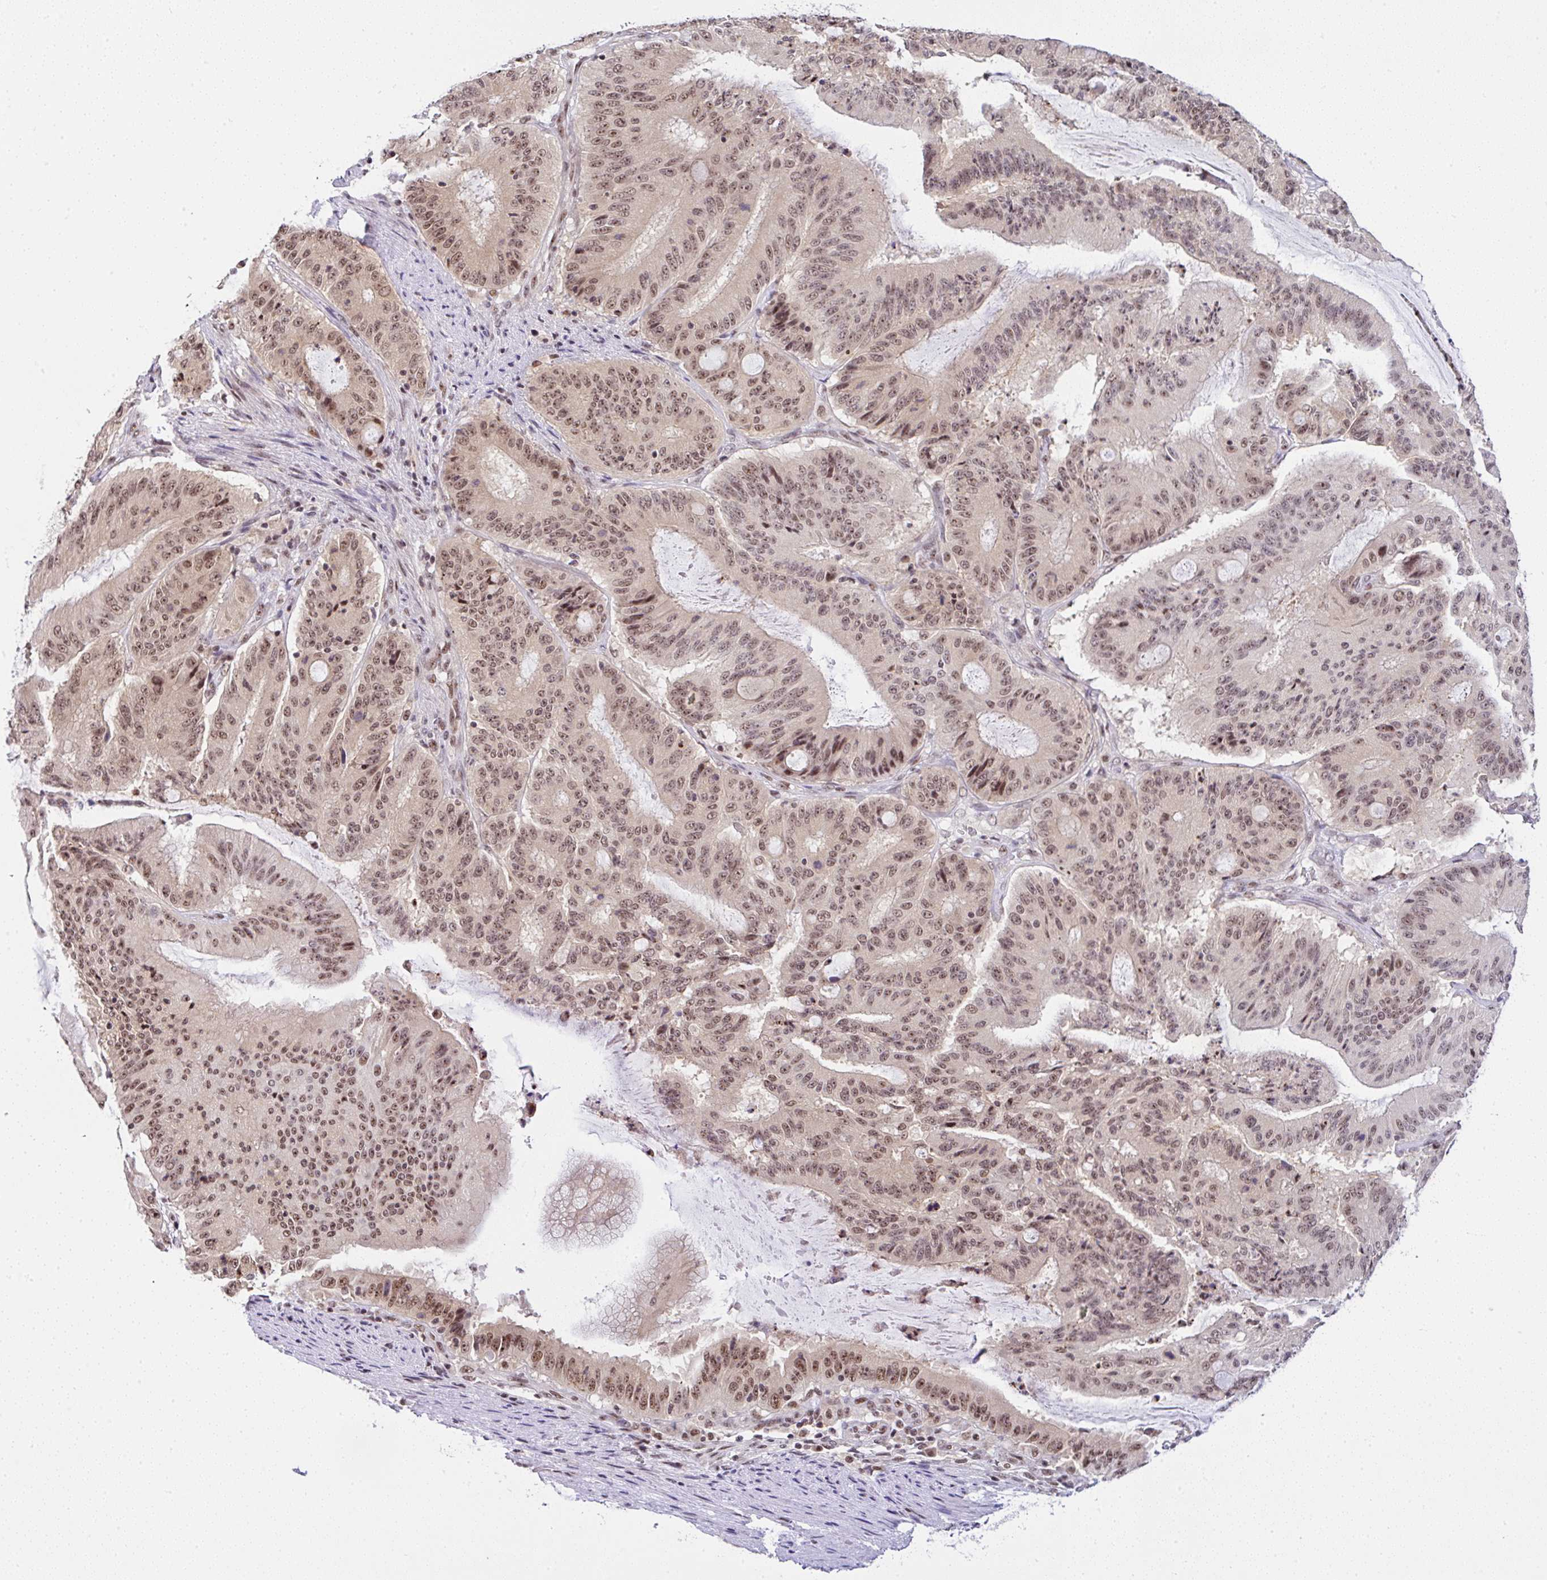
{"staining": {"intensity": "moderate", "quantity": ">75%", "location": "nuclear"}, "tissue": "liver cancer", "cell_type": "Tumor cells", "image_type": "cancer", "snomed": [{"axis": "morphology", "description": "Normal tissue, NOS"}, {"axis": "morphology", "description": "Cholangiocarcinoma"}, {"axis": "topography", "description": "Liver"}, {"axis": "topography", "description": "Peripheral nerve tissue"}], "caption": "Immunohistochemistry (IHC) (DAB (3,3'-diaminobenzidine)) staining of liver cholangiocarcinoma displays moderate nuclear protein staining in approximately >75% of tumor cells.", "gene": "PTPN2", "patient": {"sex": "female", "age": 73}}